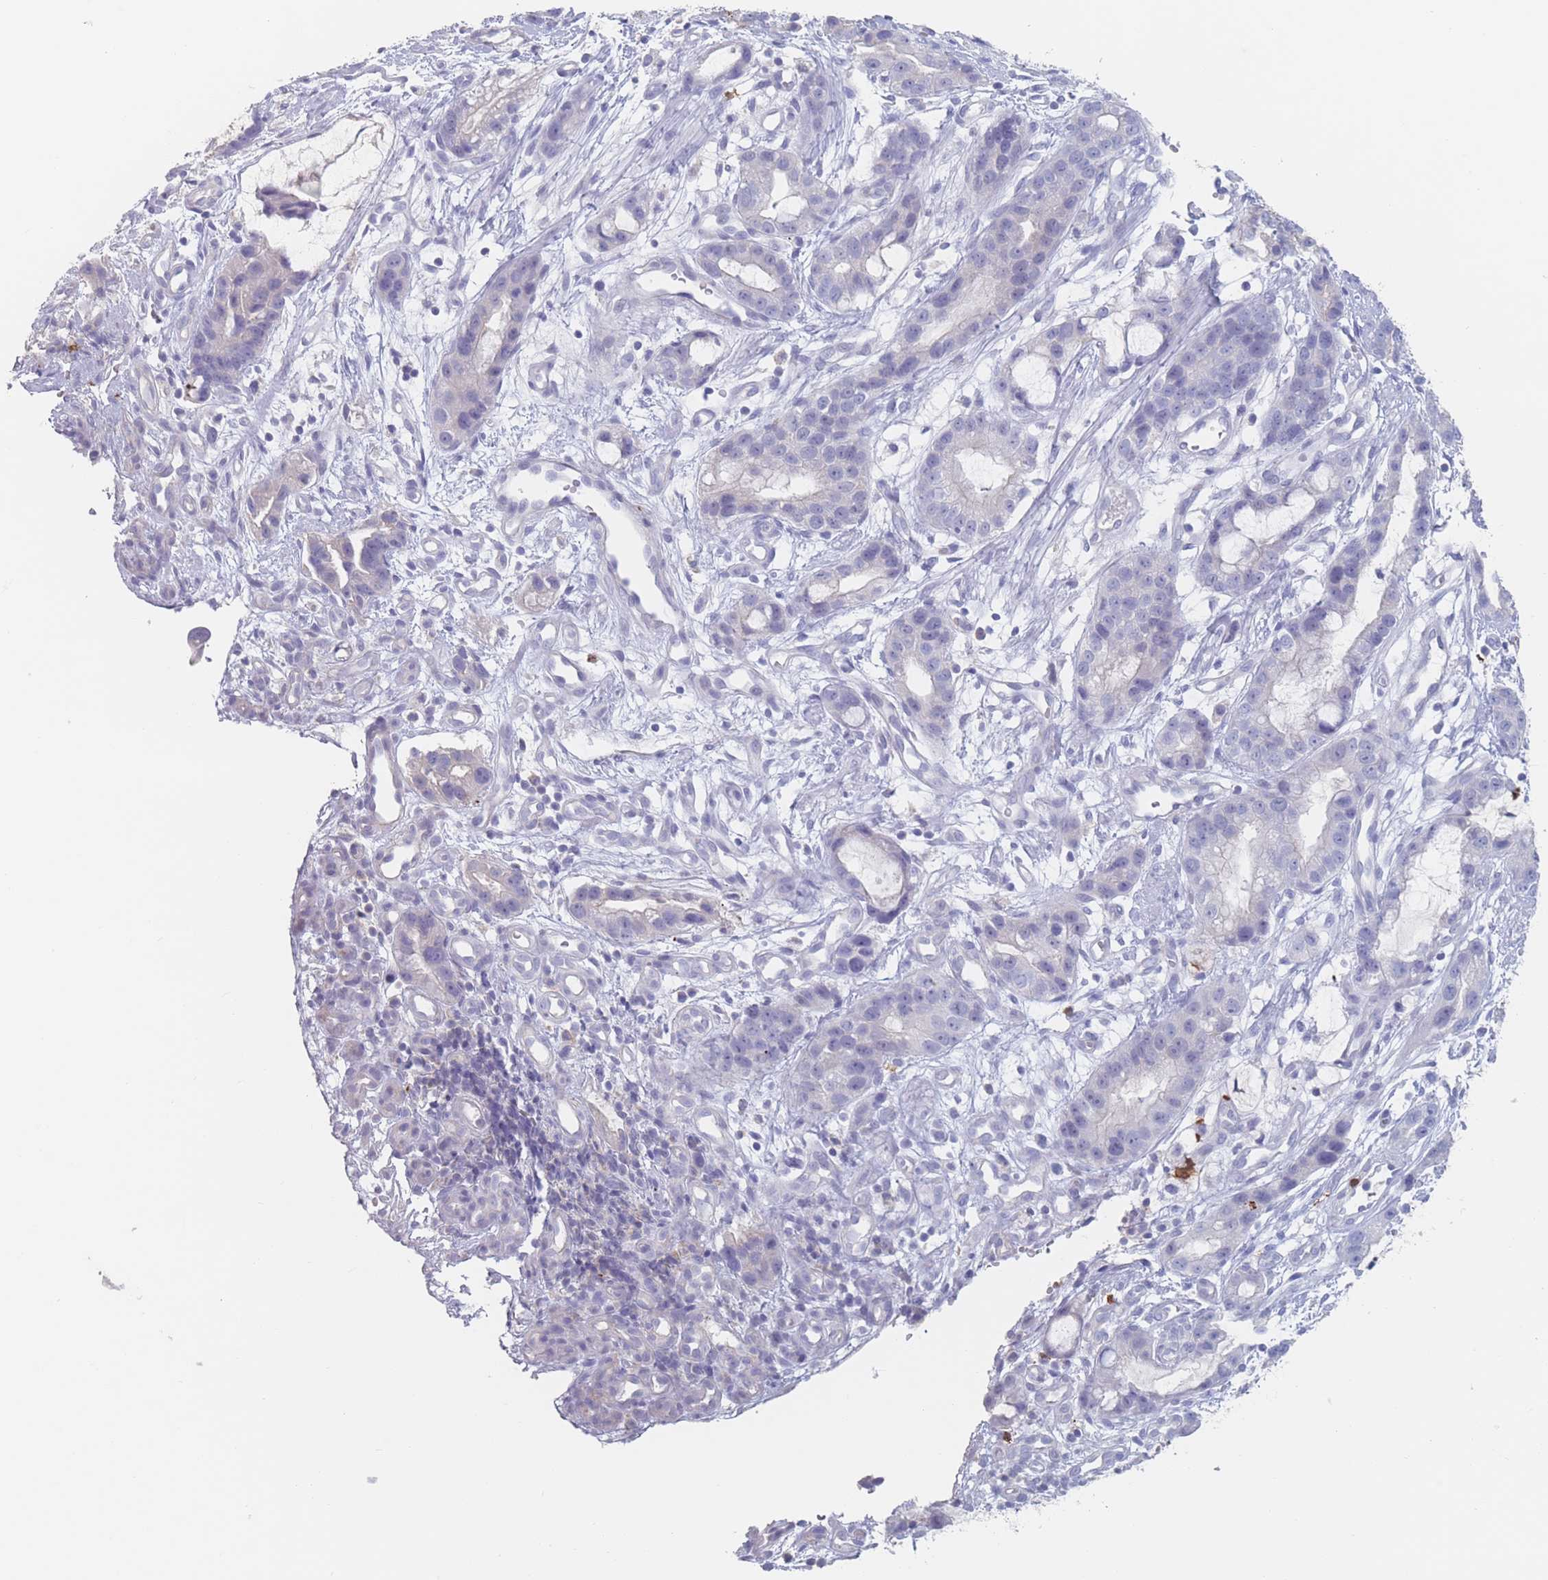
{"staining": {"intensity": "negative", "quantity": "none", "location": "none"}, "tissue": "stomach cancer", "cell_type": "Tumor cells", "image_type": "cancer", "snomed": [{"axis": "morphology", "description": "Adenocarcinoma, NOS"}, {"axis": "topography", "description": "Stomach"}], "caption": "Human stomach cancer stained for a protein using immunohistochemistry exhibits no staining in tumor cells.", "gene": "ATP1A3", "patient": {"sex": "male", "age": 55}}